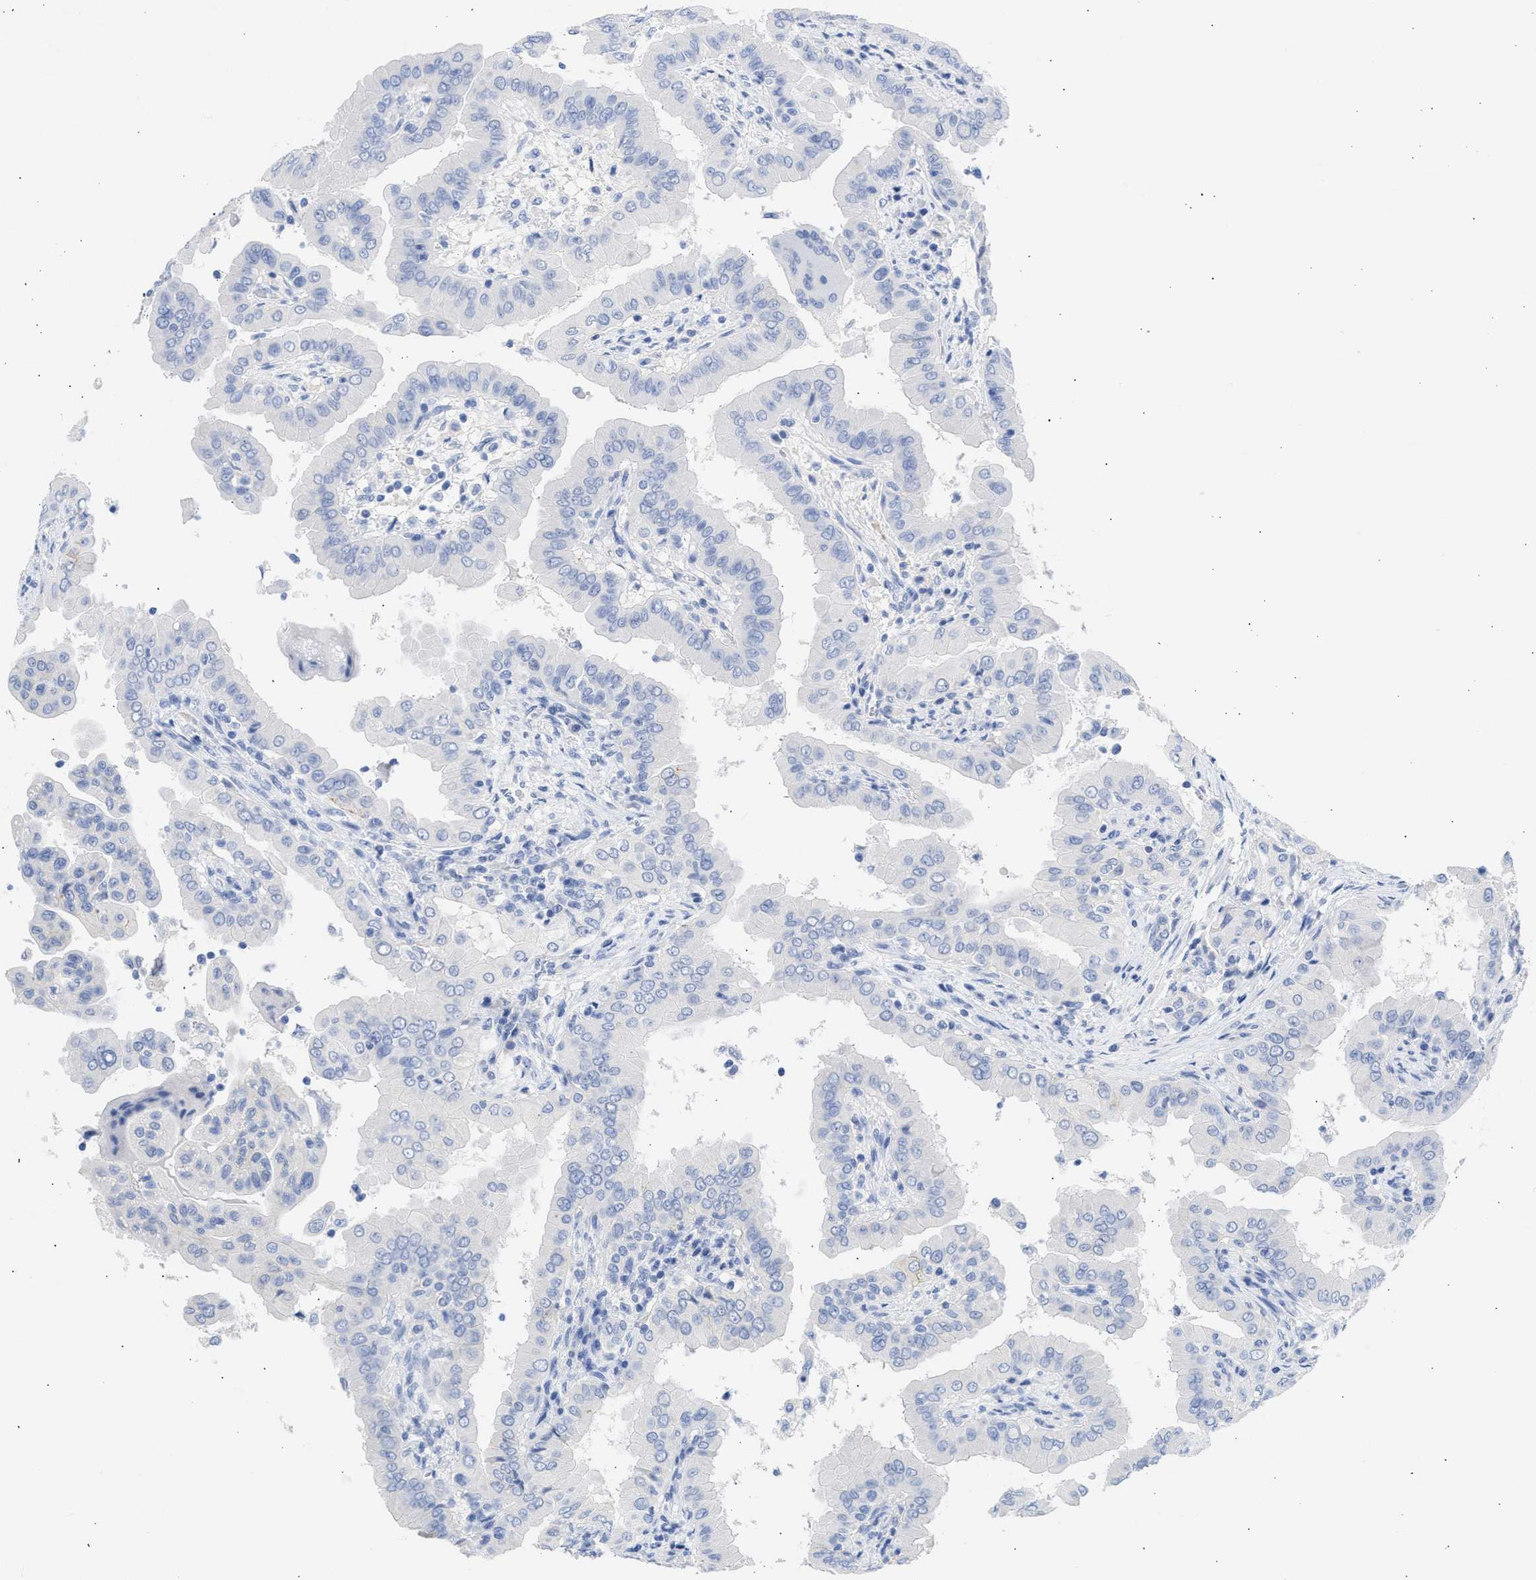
{"staining": {"intensity": "negative", "quantity": "none", "location": "none"}, "tissue": "thyroid cancer", "cell_type": "Tumor cells", "image_type": "cancer", "snomed": [{"axis": "morphology", "description": "Papillary adenocarcinoma, NOS"}, {"axis": "topography", "description": "Thyroid gland"}], "caption": "IHC of human thyroid cancer displays no staining in tumor cells.", "gene": "NCAM1", "patient": {"sex": "male", "age": 33}}